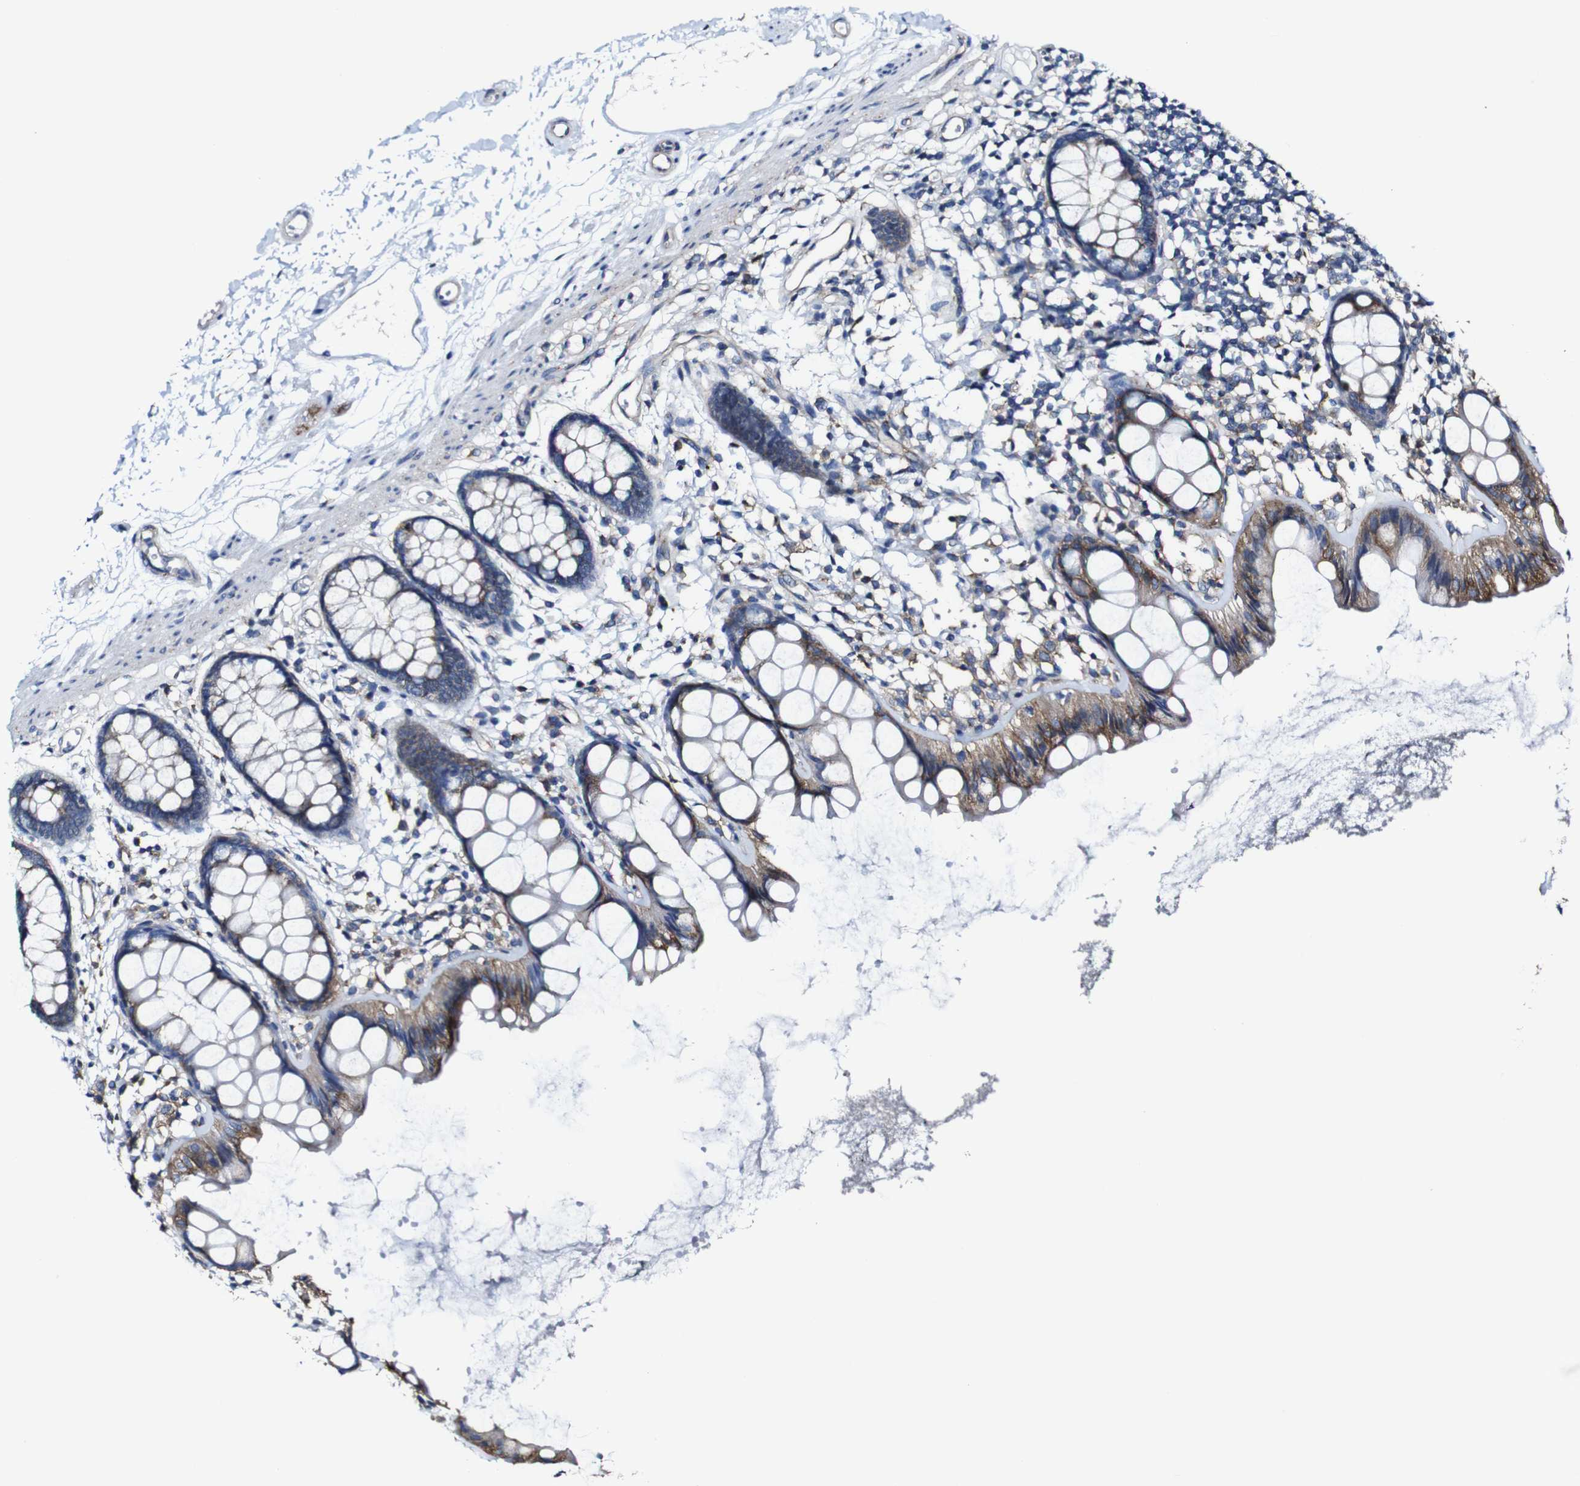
{"staining": {"intensity": "moderate", "quantity": ">75%", "location": "cytoplasmic/membranous"}, "tissue": "rectum", "cell_type": "Glandular cells", "image_type": "normal", "snomed": [{"axis": "morphology", "description": "Normal tissue, NOS"}, {"axis": "topography", "description": "Rectum"}], "caption": "Glandular cells demonstrate moderate cytoplasmic/membranous positivity in about >75% of cells in benign rectum.", "gene": "CSF1R", "patient": {"sex": "female", "age": 66}}